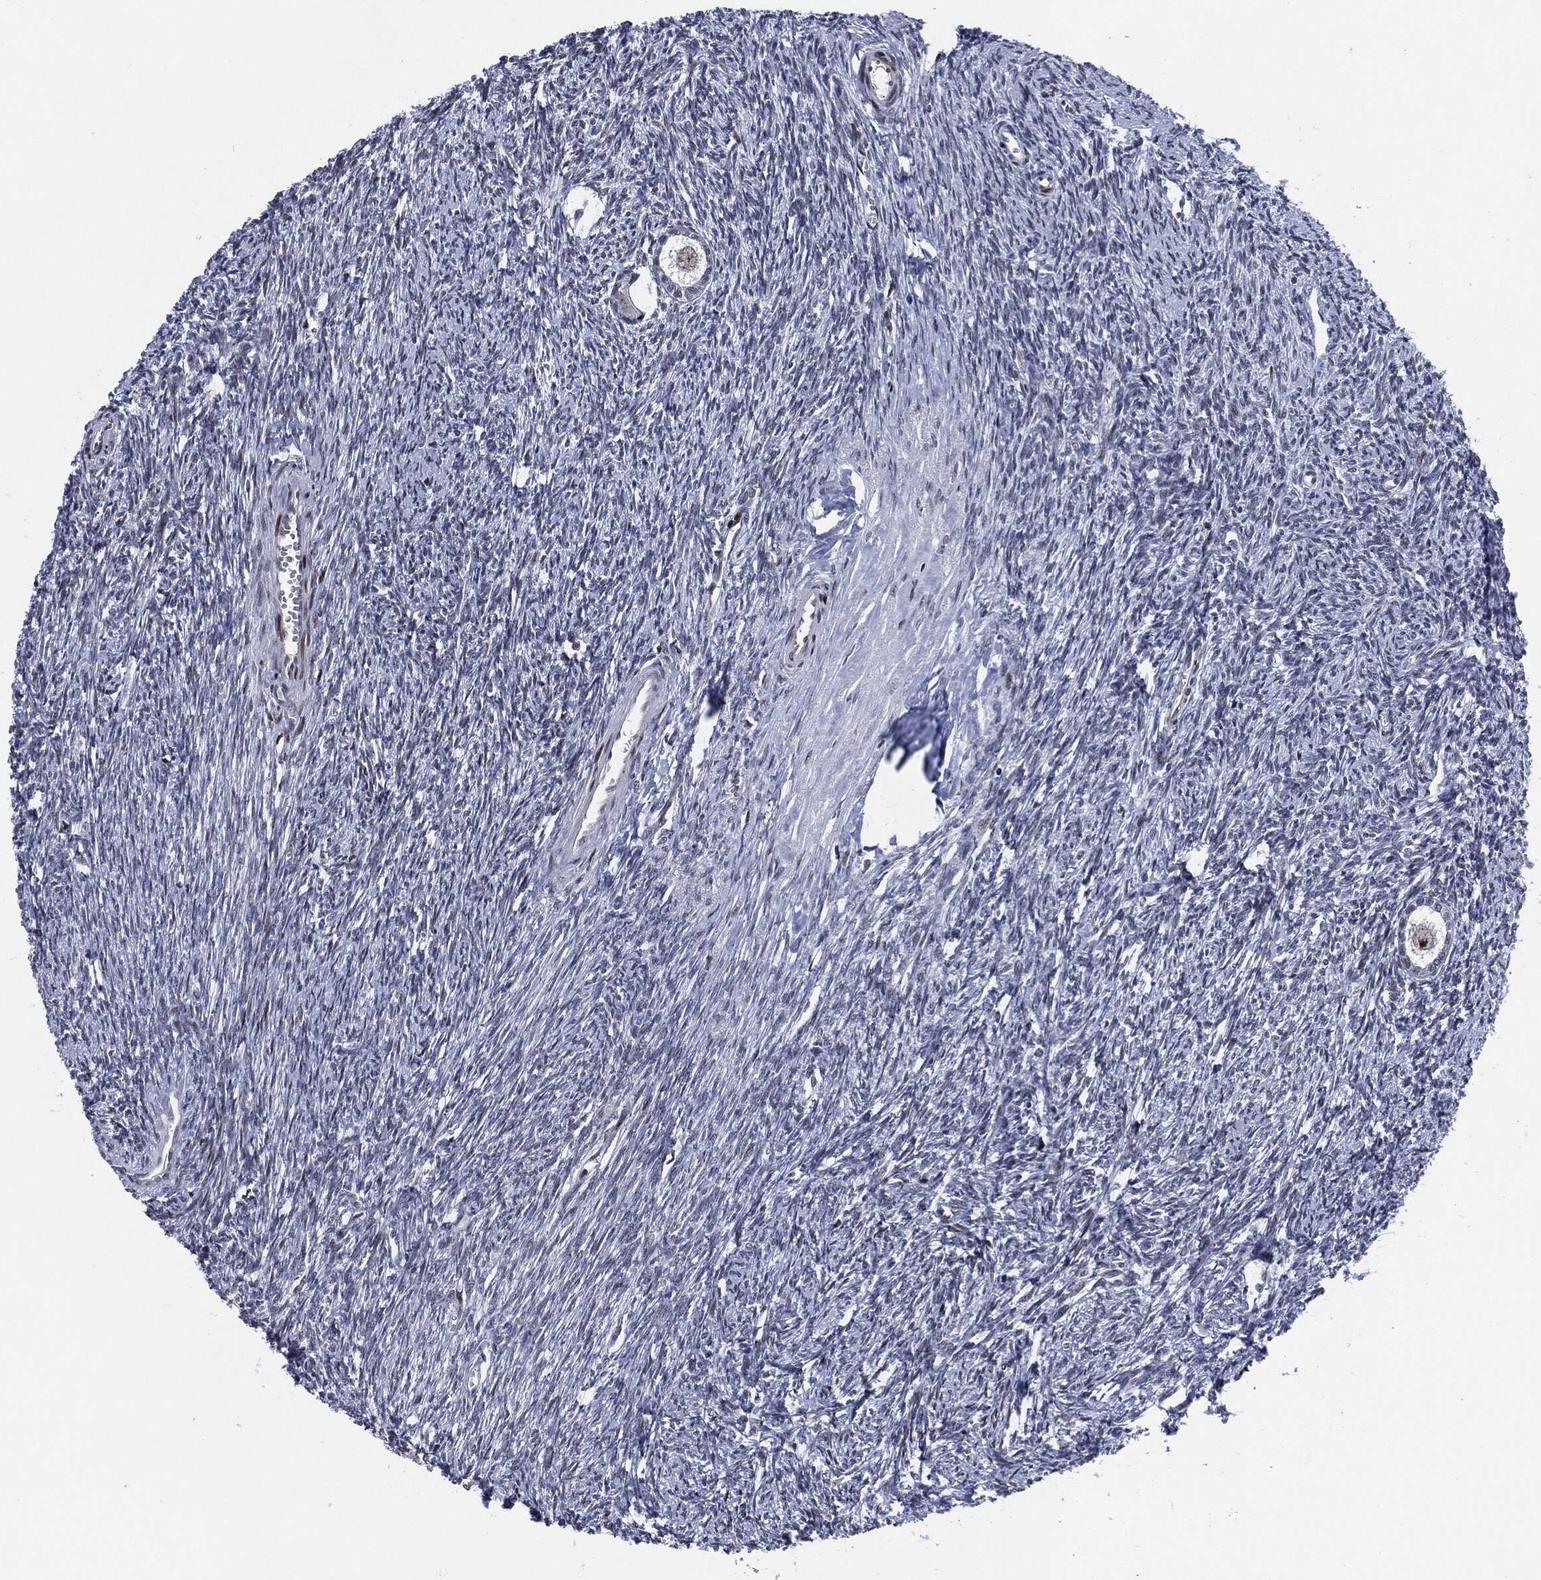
{"staining": {"intensity": "negative", "quantity": "none", "location": "none"}, "tissue": "ovary", "cell_type": "Follicle cells", "image_type": "normal", "snomed": [{"axis": "morphology", "description": "Normal tissue, NOS"}, {"axis": "topography", "description": "Fallopian tube"}, {"axis": "topography", "description": "Ovary"}], "caption": "An image of ovary stained for a protein reveals no brown staining in follicle cells.", "gene": "AKT2", "patient": {"sex": "female", "age": 33}}